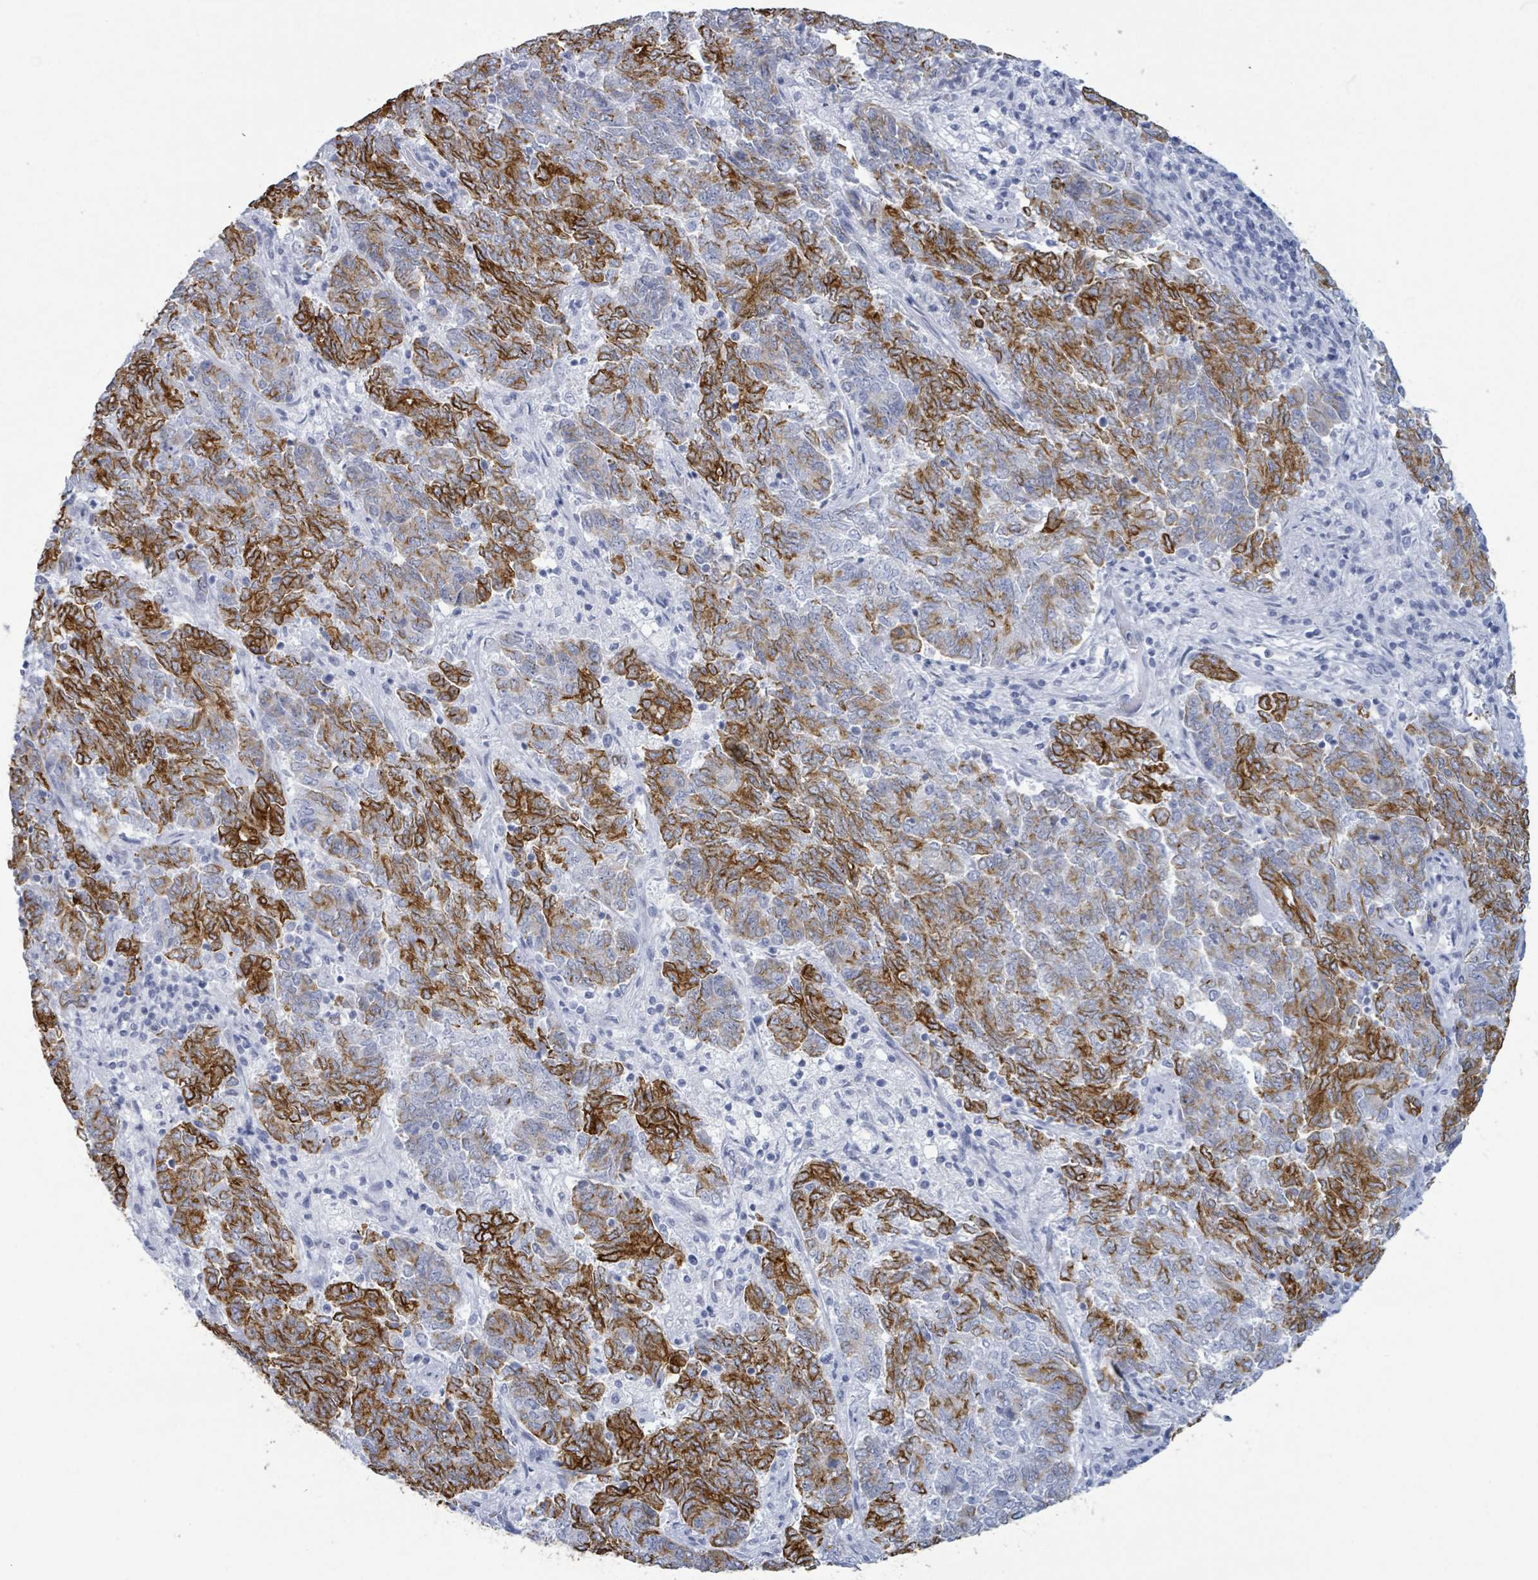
{"staining": {"intensity": "strong", "quantity": "25%-75%", "location": "cytoplasmic/membranous"}, "tissue": "endometrial cancer", "cell_type": "Tumor cells", "image_type": "cancer", "snomed": [{"axis": "morphology", "description": "Adenocarcinoma, NOS"}, {"axis": "topography", "description": "Endometrium"}], "caption": "There is high levels of strong cytoplasmic/membranous positivity in tumor cells of endometrial adenocarcinoma, as demonstrated by immunohistochemical staining (brown color).", "gene": "KRT8", "patient": {"sex": "female", "age": 80}}